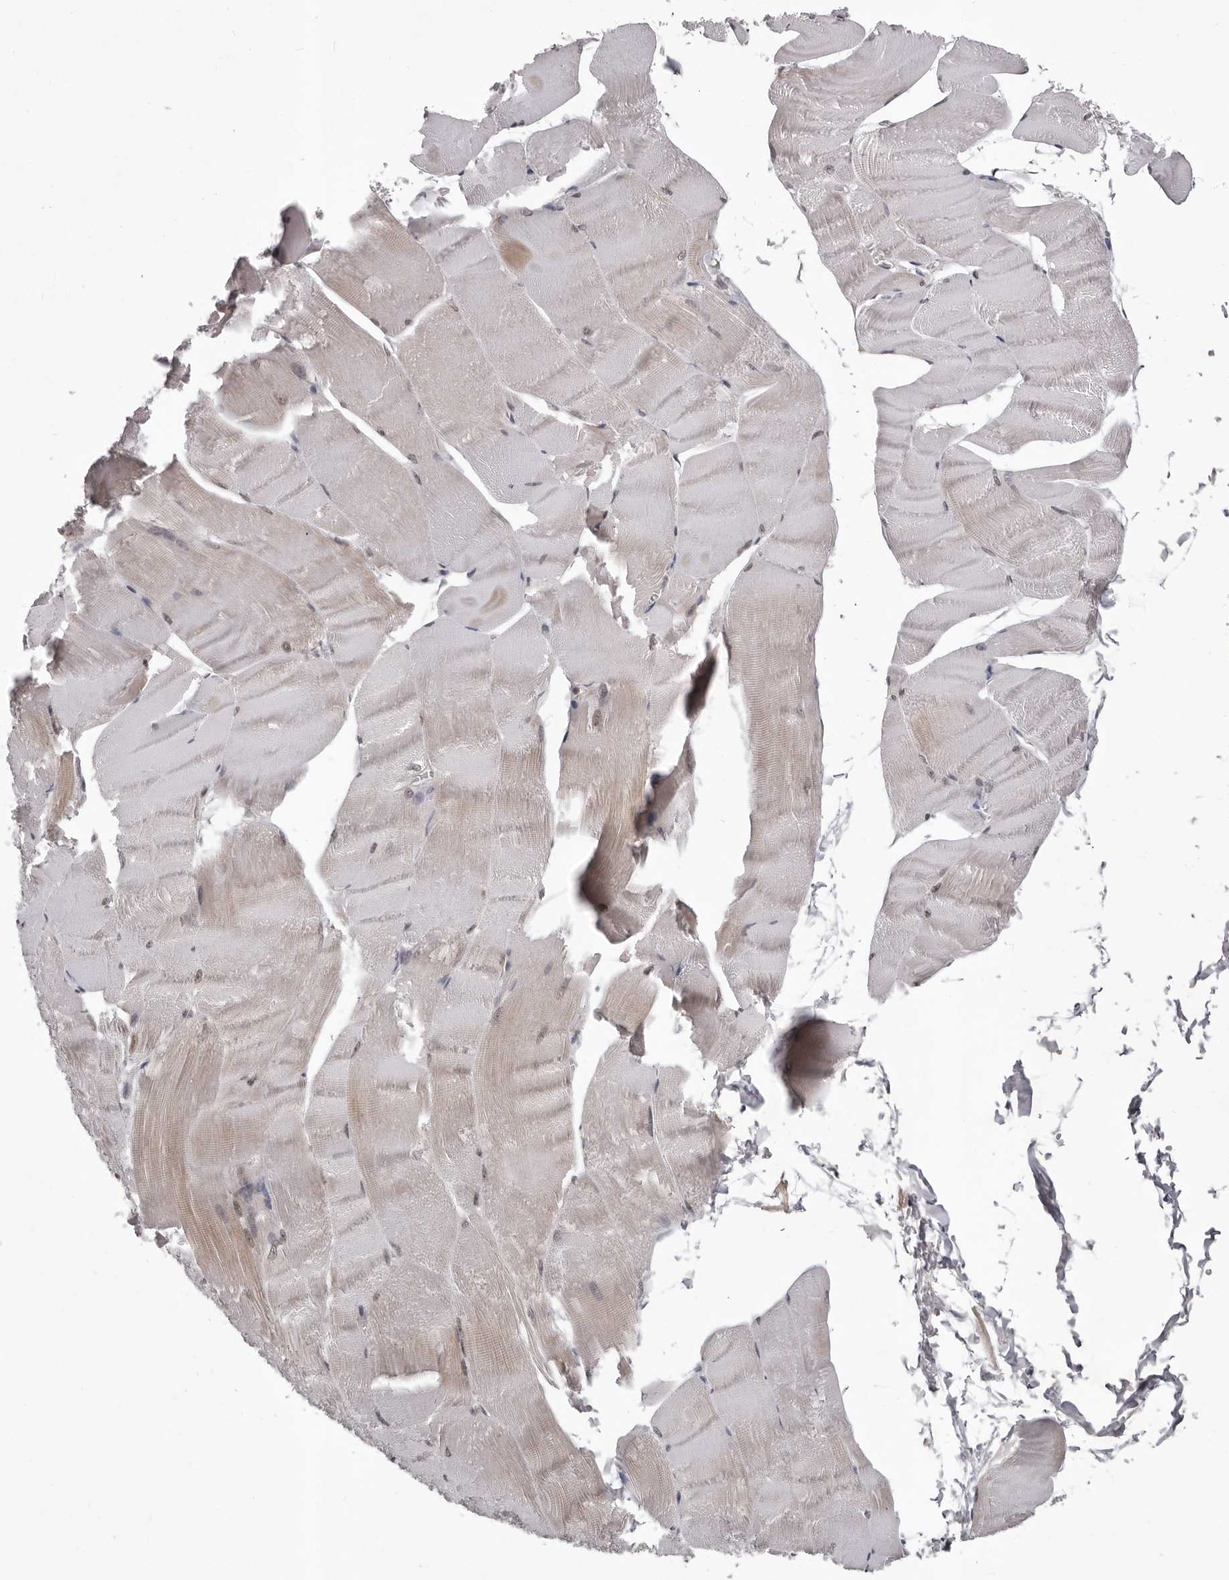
{"staining": {"intensity": "weak", "quantity": "25%-75%", "location": "cytoplasmic/membranous,nuclear"}, "tissue": "skeletal muscle", "cell_type": "Myocytes", "image_type": "normal", "snomed": [{"axis": "morphology", "description": "Normal tissue, NOS"}, {"axis": "morphology", "description": "Basal cell carcinoma"}, {"axis": "topography", "description": "Skeletal muscle"}], "caption": "Immunohistochemistry micrograph of unremarkable skeletal muscle stained for a protein (brown), which exhibits low levels of weak cytoplasmic/membranous,nuclear expression in approximately 25%-75% of myocytes.", "gene": "MED8", "patient": {"sex": "female", "age": 64}}